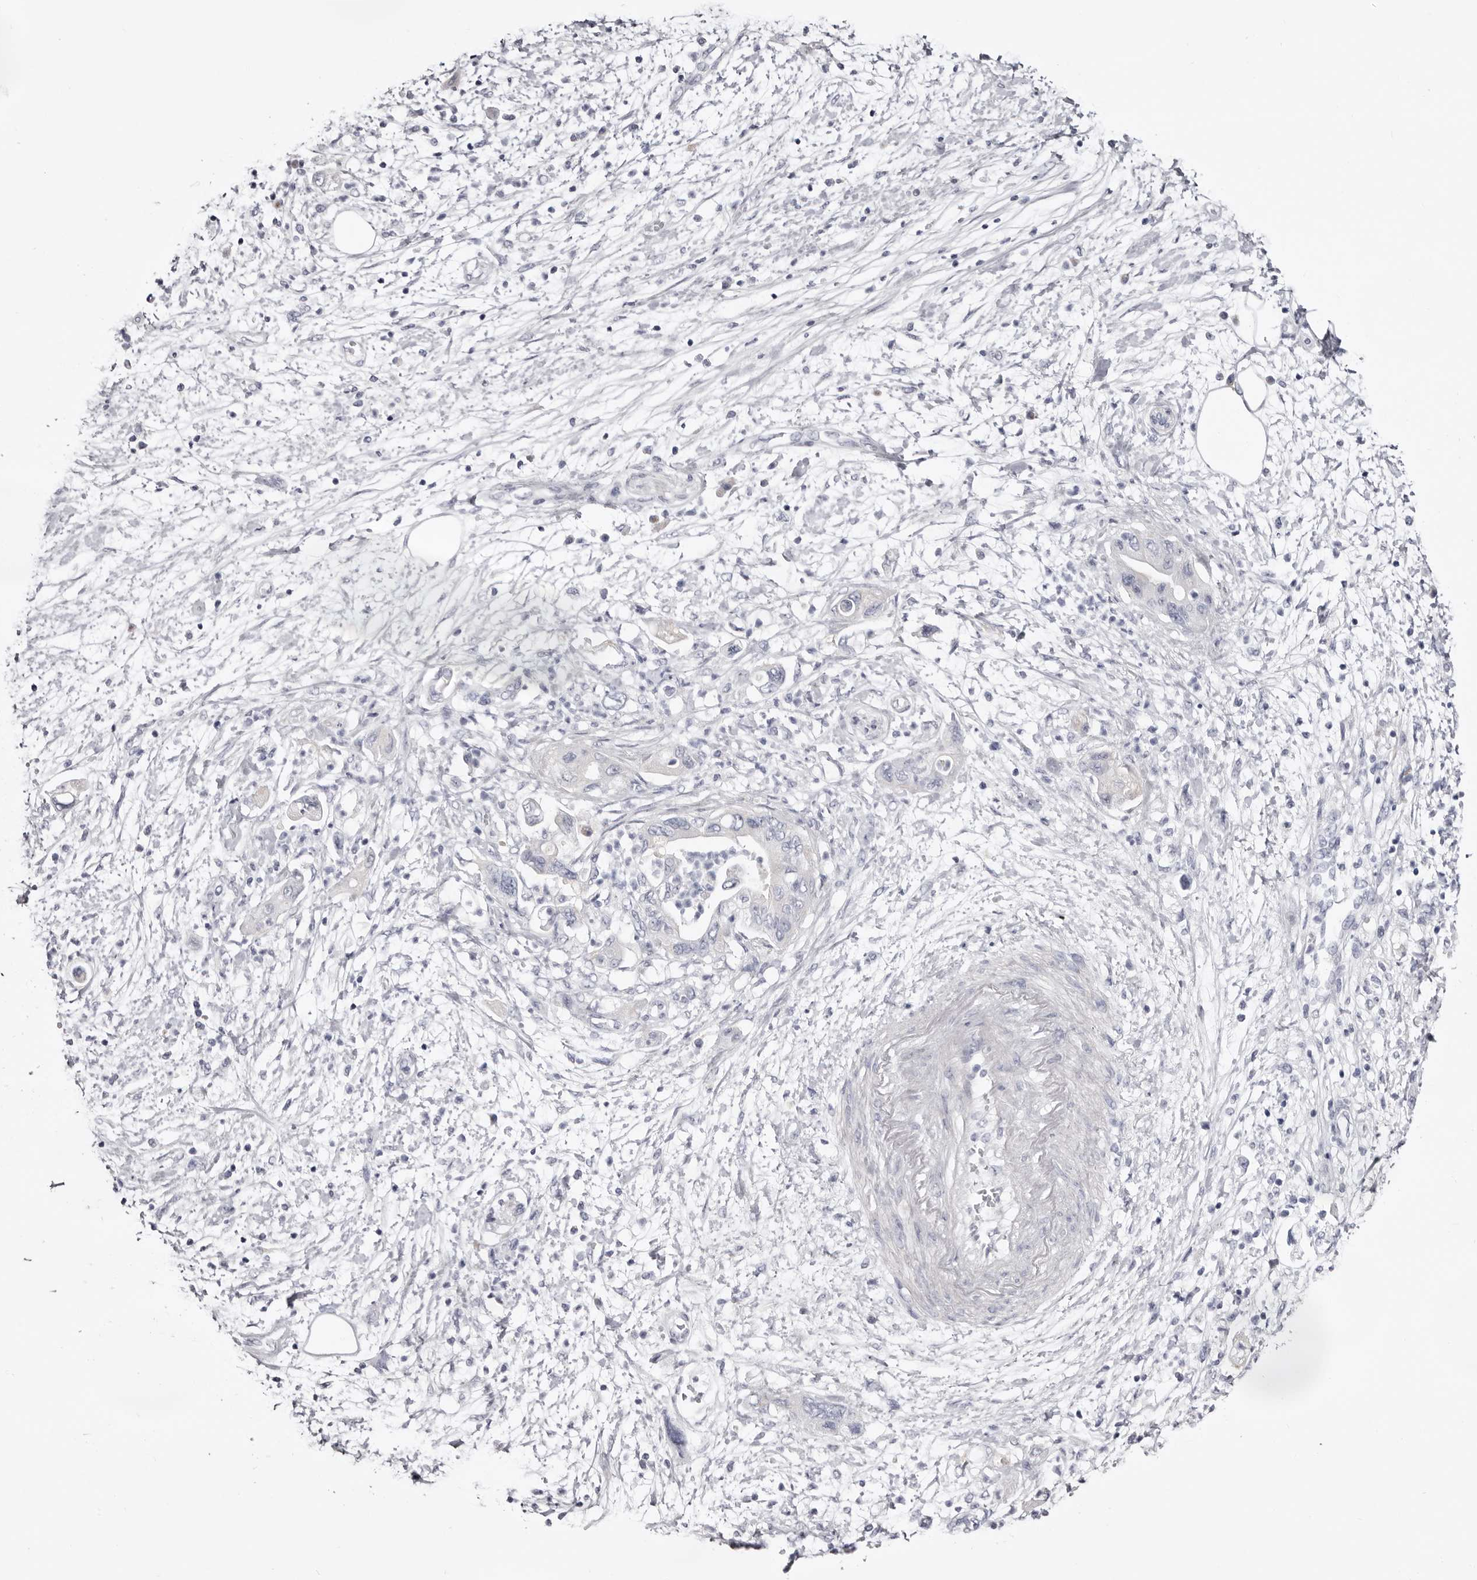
{"staining": {"intensity": "negative", "quantity": "none", "location": "none"}, "tissue": "pancreatic cancer", "cell_type": "Tumor cells", "image_type": "cancer", "snomed": [{"axis": "morphology", "description": "Adenocarcinoma, NOS"}, {"axis": "topography", "description": "Pancreas"}], "caption": "DAB immunohistochemical staining of pancreatic adenocarcinoma reveals no significant expression in tumor cells.", "gene": "CASQ1", "patient": {"sex": "female", "age": 73}}